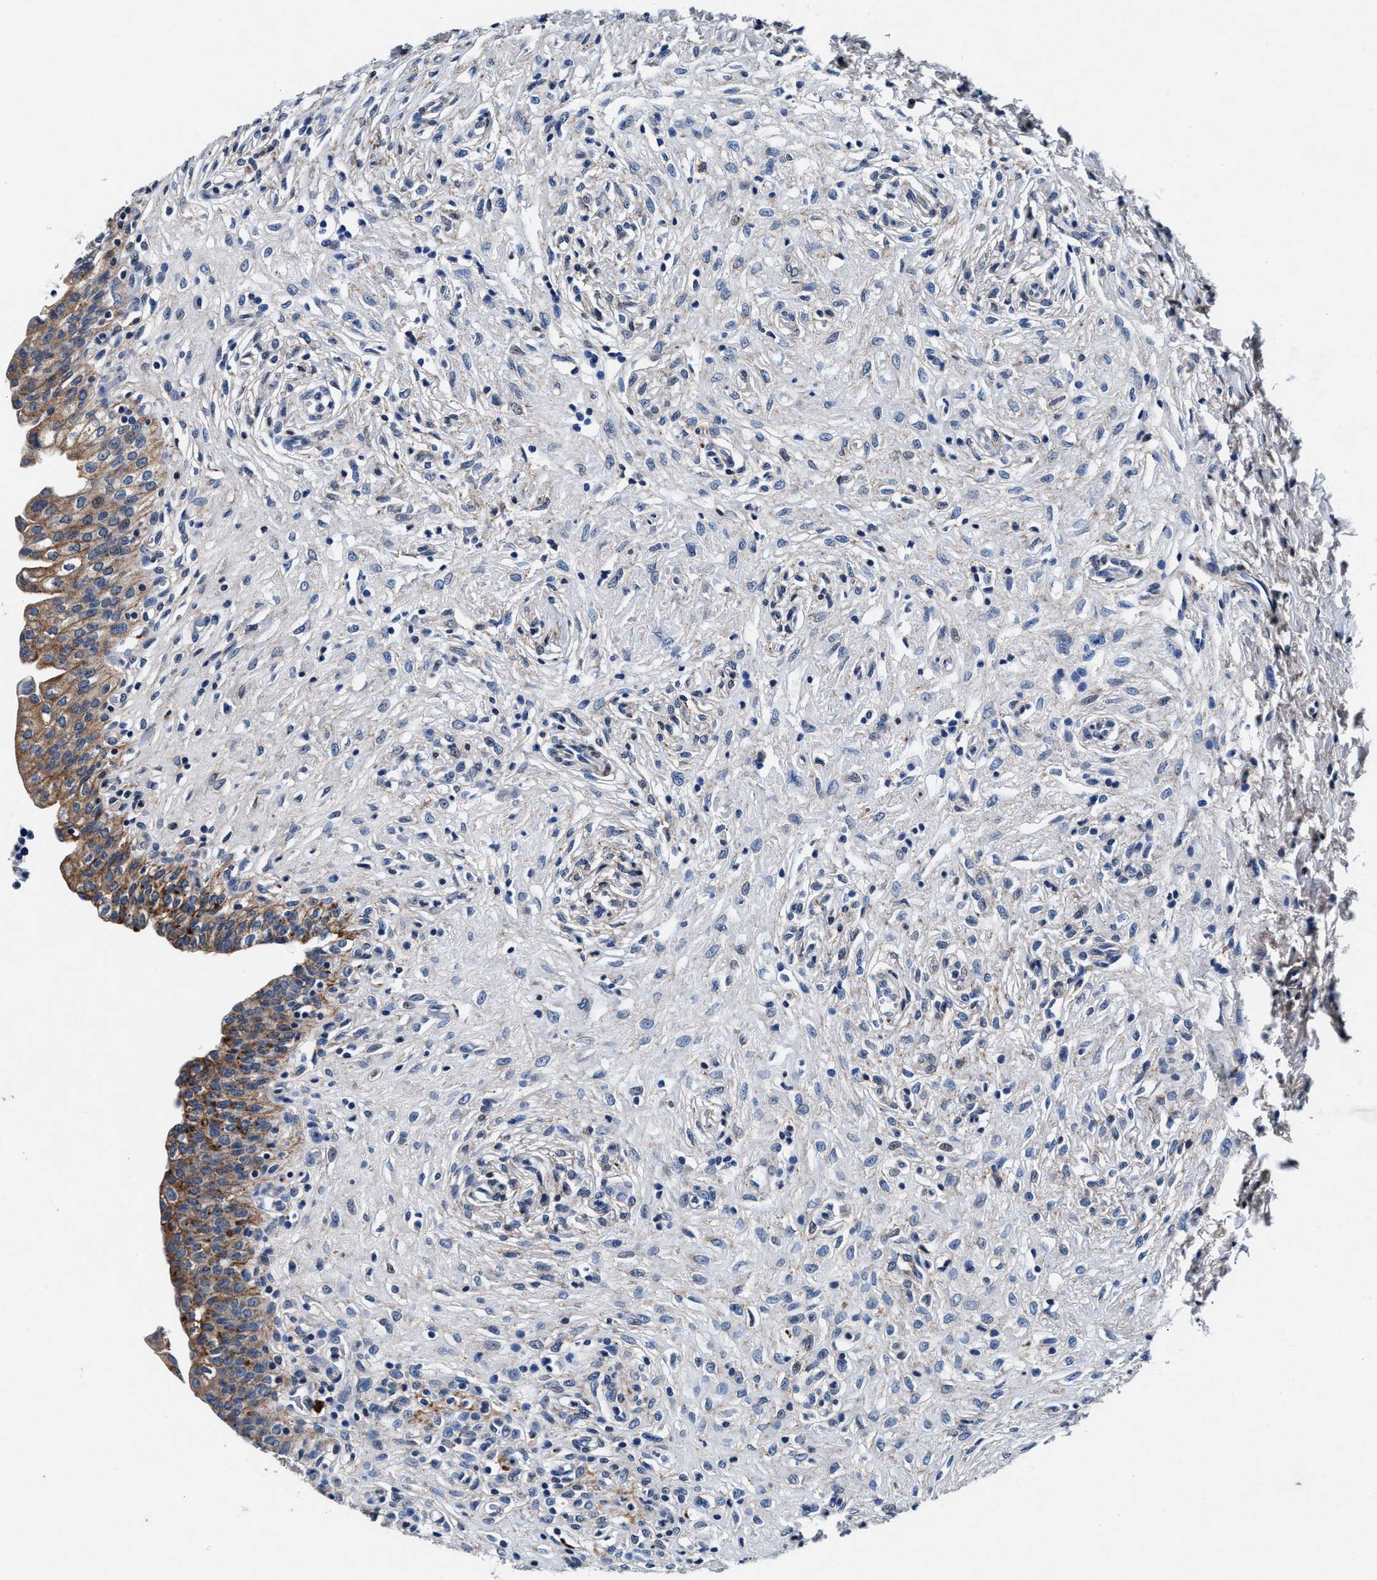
{"staining": {"intensity": "moderate", "quantity": "25%-75%", "location": "cytoplasmic/membranous"}, "tissue": "urinary bladder", "cell_type": "Urothelial cells", "image_type": "normal", "snomed": [{"axis": "morphology", "description": "Urothelial carcinoma, High grade"}, {"axis": "topography", "description": "Urinary bladder"}], "caption": "Immunohistochemical staining of unremarkable human urinary bladder demonstrates medium levels of moderate cytoplasmic/membranous staining in about 25%-75% of urothelial cells.", "gene": "SLC8A1", "patient": {"sex": "male", "age": 46}}